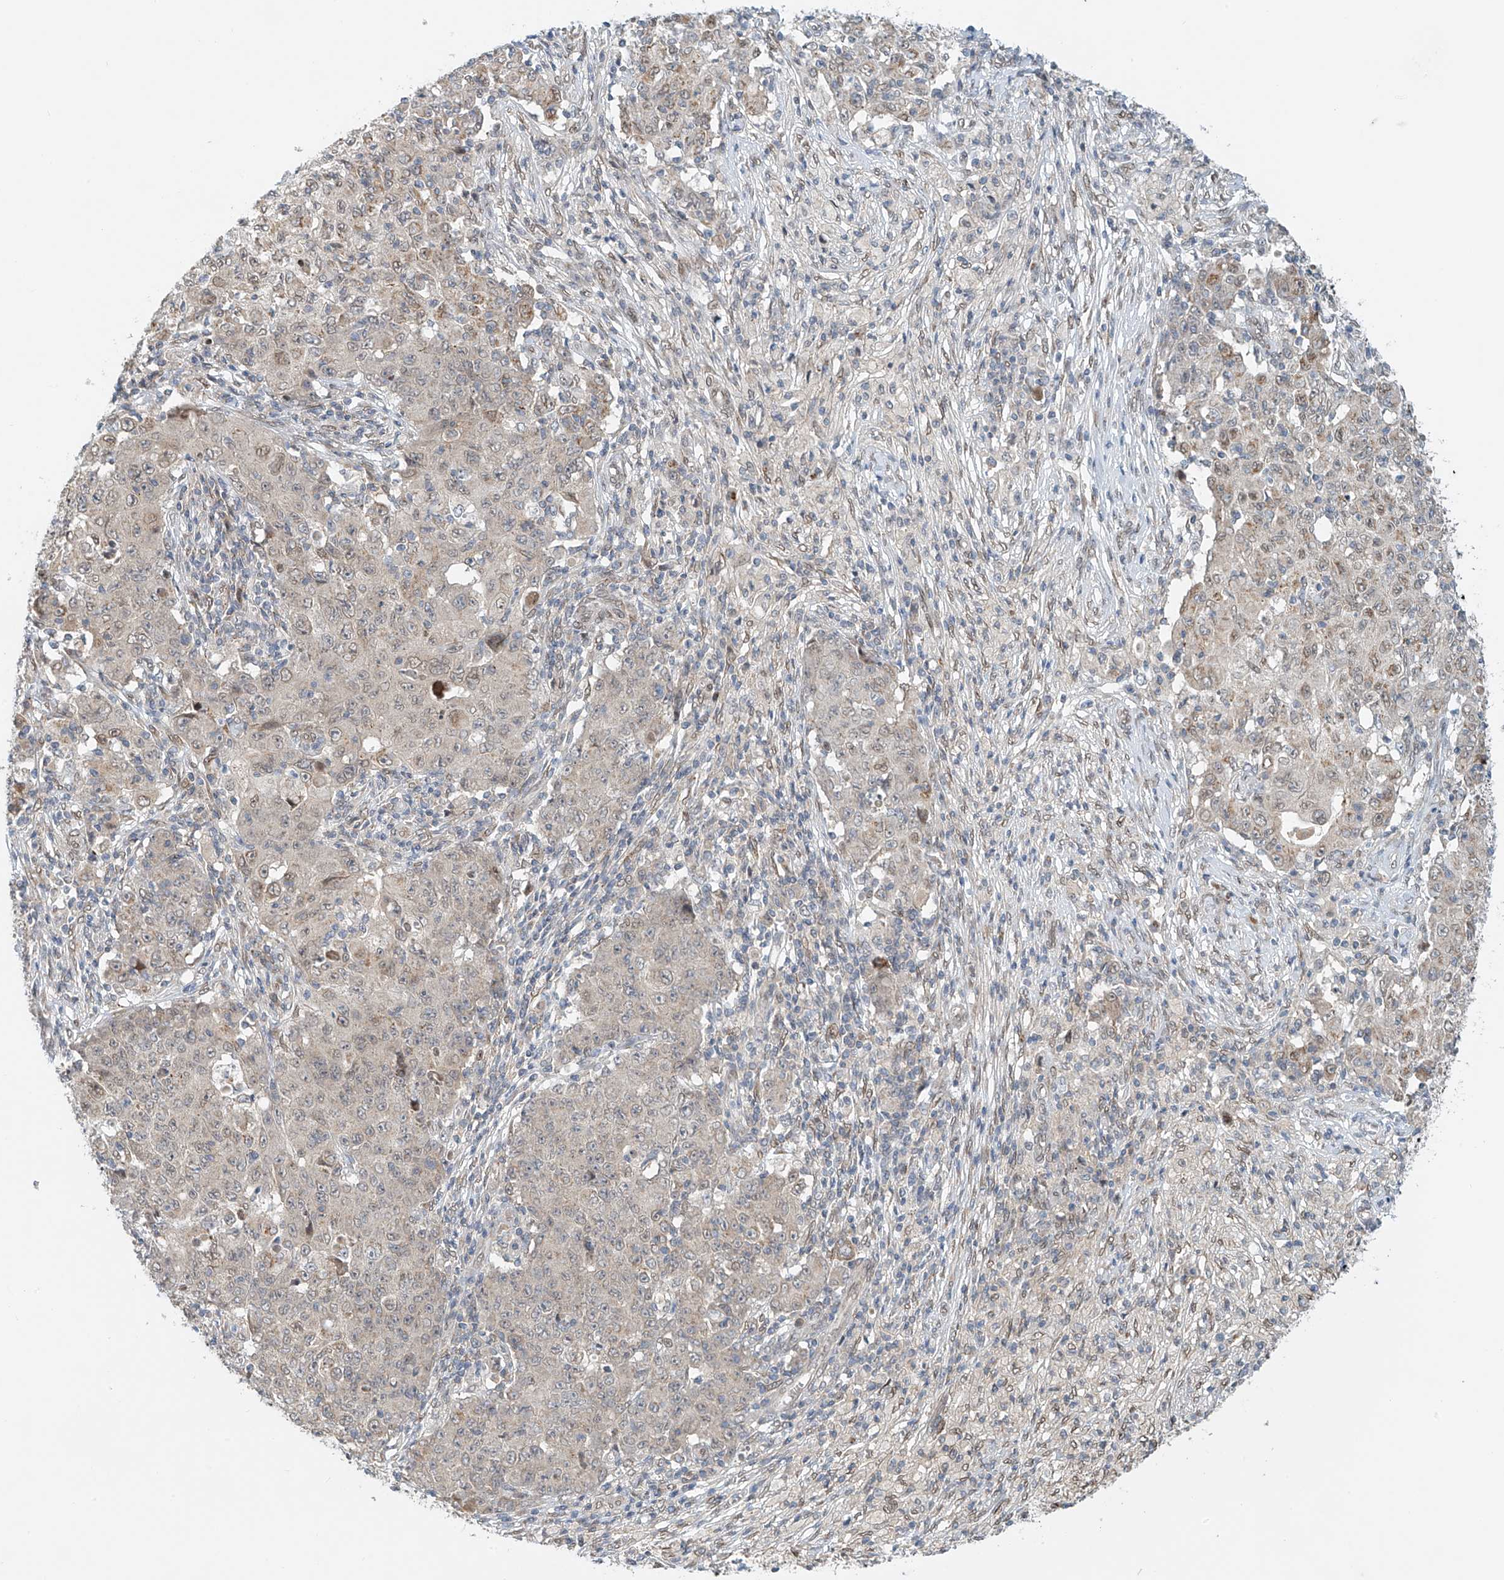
{"staining": {"intensity": "negative", "quantity": "none", "location": "none"}, "tissue": "ovarian cancer", "cell_type": "Tumor cells", "image_type": "cancer", "snomed": [{"axis": "morphology", "description": "Carcinoma, endometroid"}, {"axis": "topography", "description": "Ovary"}], "caption": "DAB (3,3'-diaminobenzidine) immunohistochemical staining of ovarian cancer (endometroid carcinoma) shows no significant positivity in tumor cells. The staining is performed using DAB (3,3'-diaminobenzidine) brown chromogen with nuclei counter-stained in using hematoxylin.", "gene": "STARD9", "patient": {"sex": "female", "age": 42}}